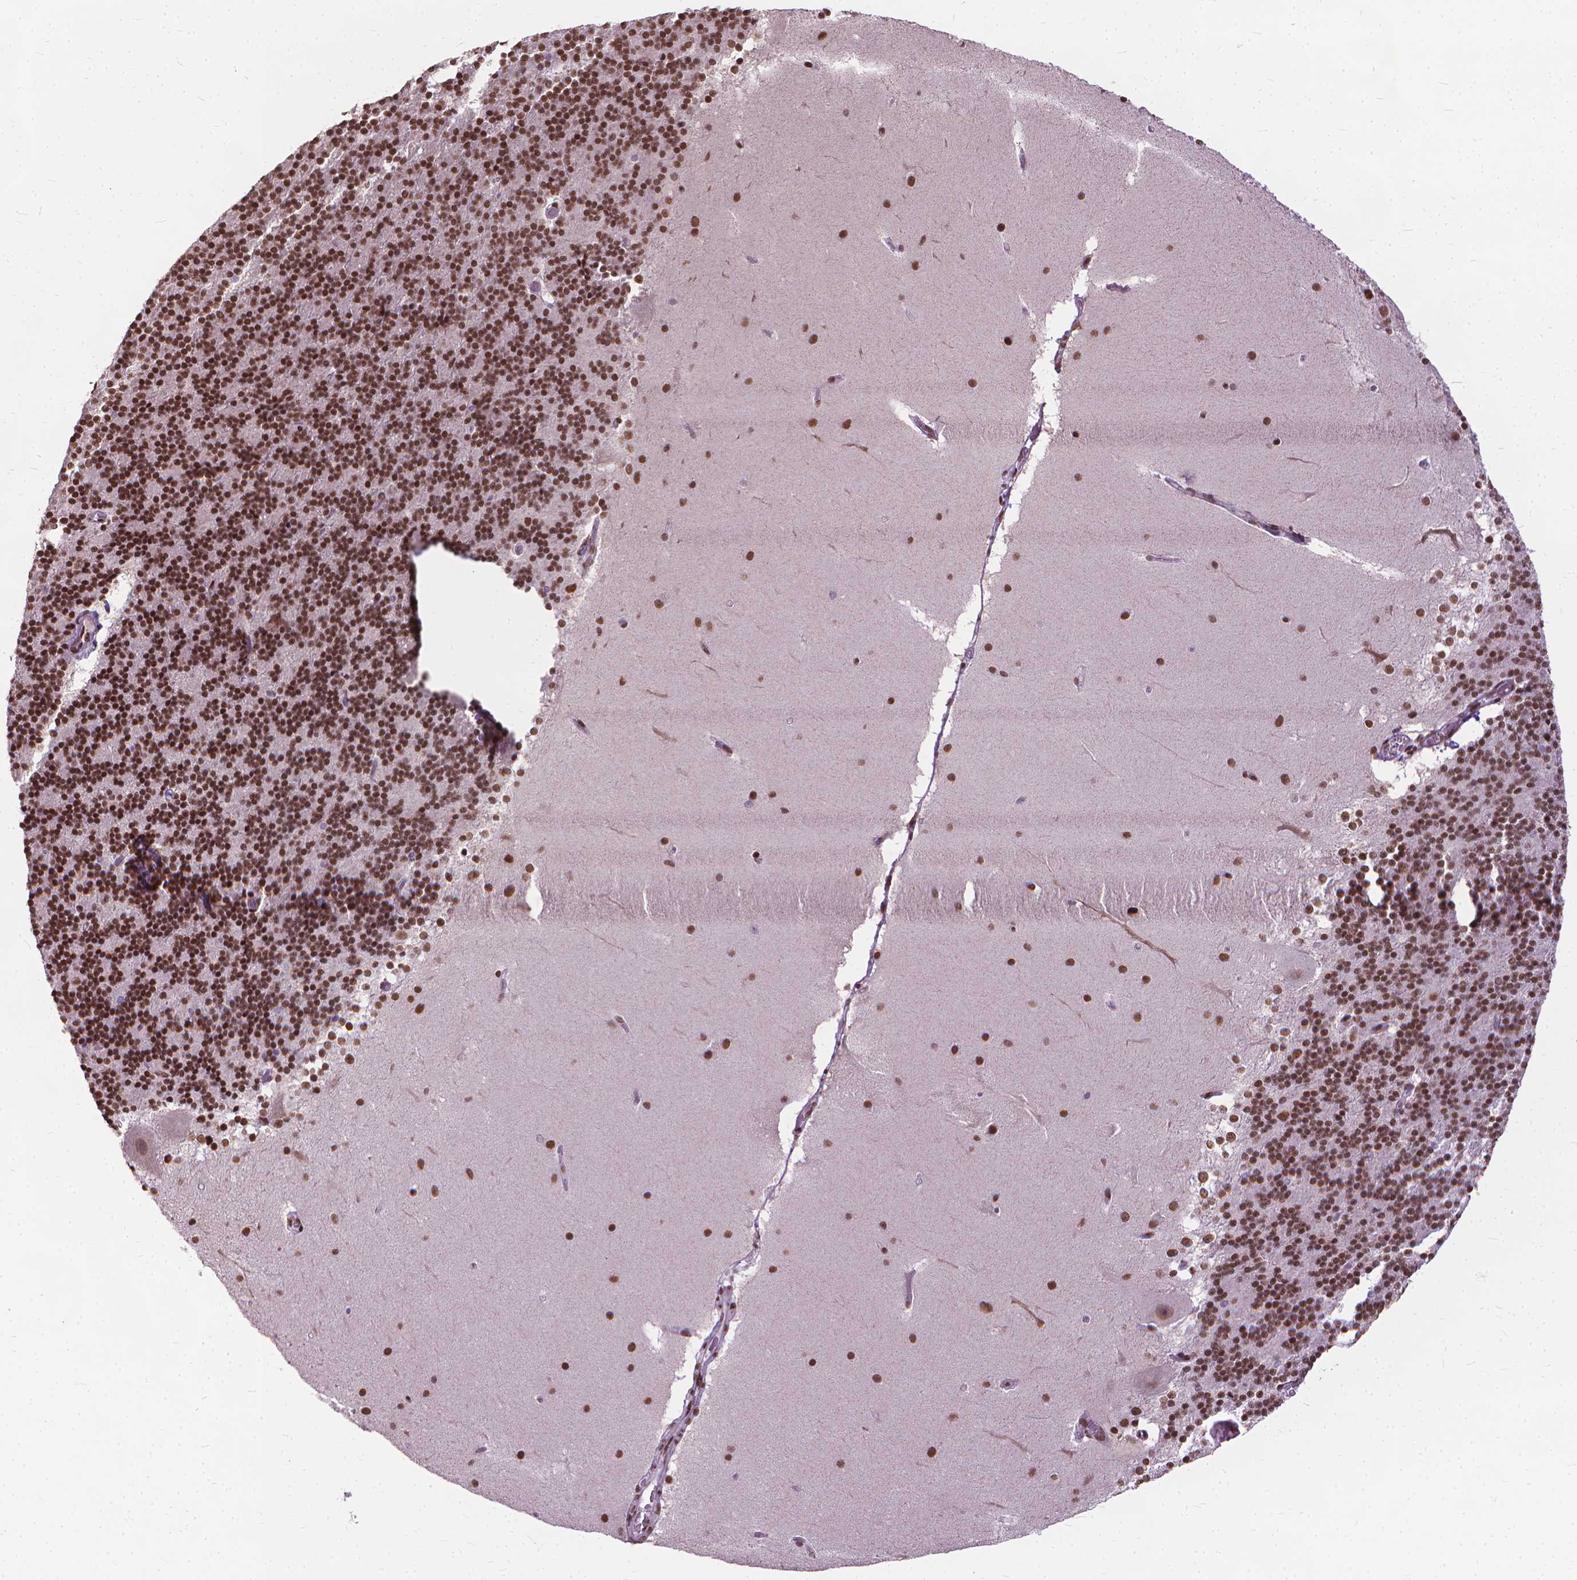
{"staining": {"intensity": "moderate", "quantity": ">75%", "location": "nuclear"}, "tissue": "cerebellum", "cell_type": "Cells in granular layer", "image_type": "normal", "snomed": [{"axis": "morphology", "description": "Normal tissue, NOS"}, {"axis": "topography", "description": "Cerebellum"}], "caption": "Cerebellum was stained to show a protein in brown. There is medium levels of moderate nuclear positivity in about >75% of cells in granular layer.", "gene": "AKAP8", "patient": {"sex": "female", "age": 19}}